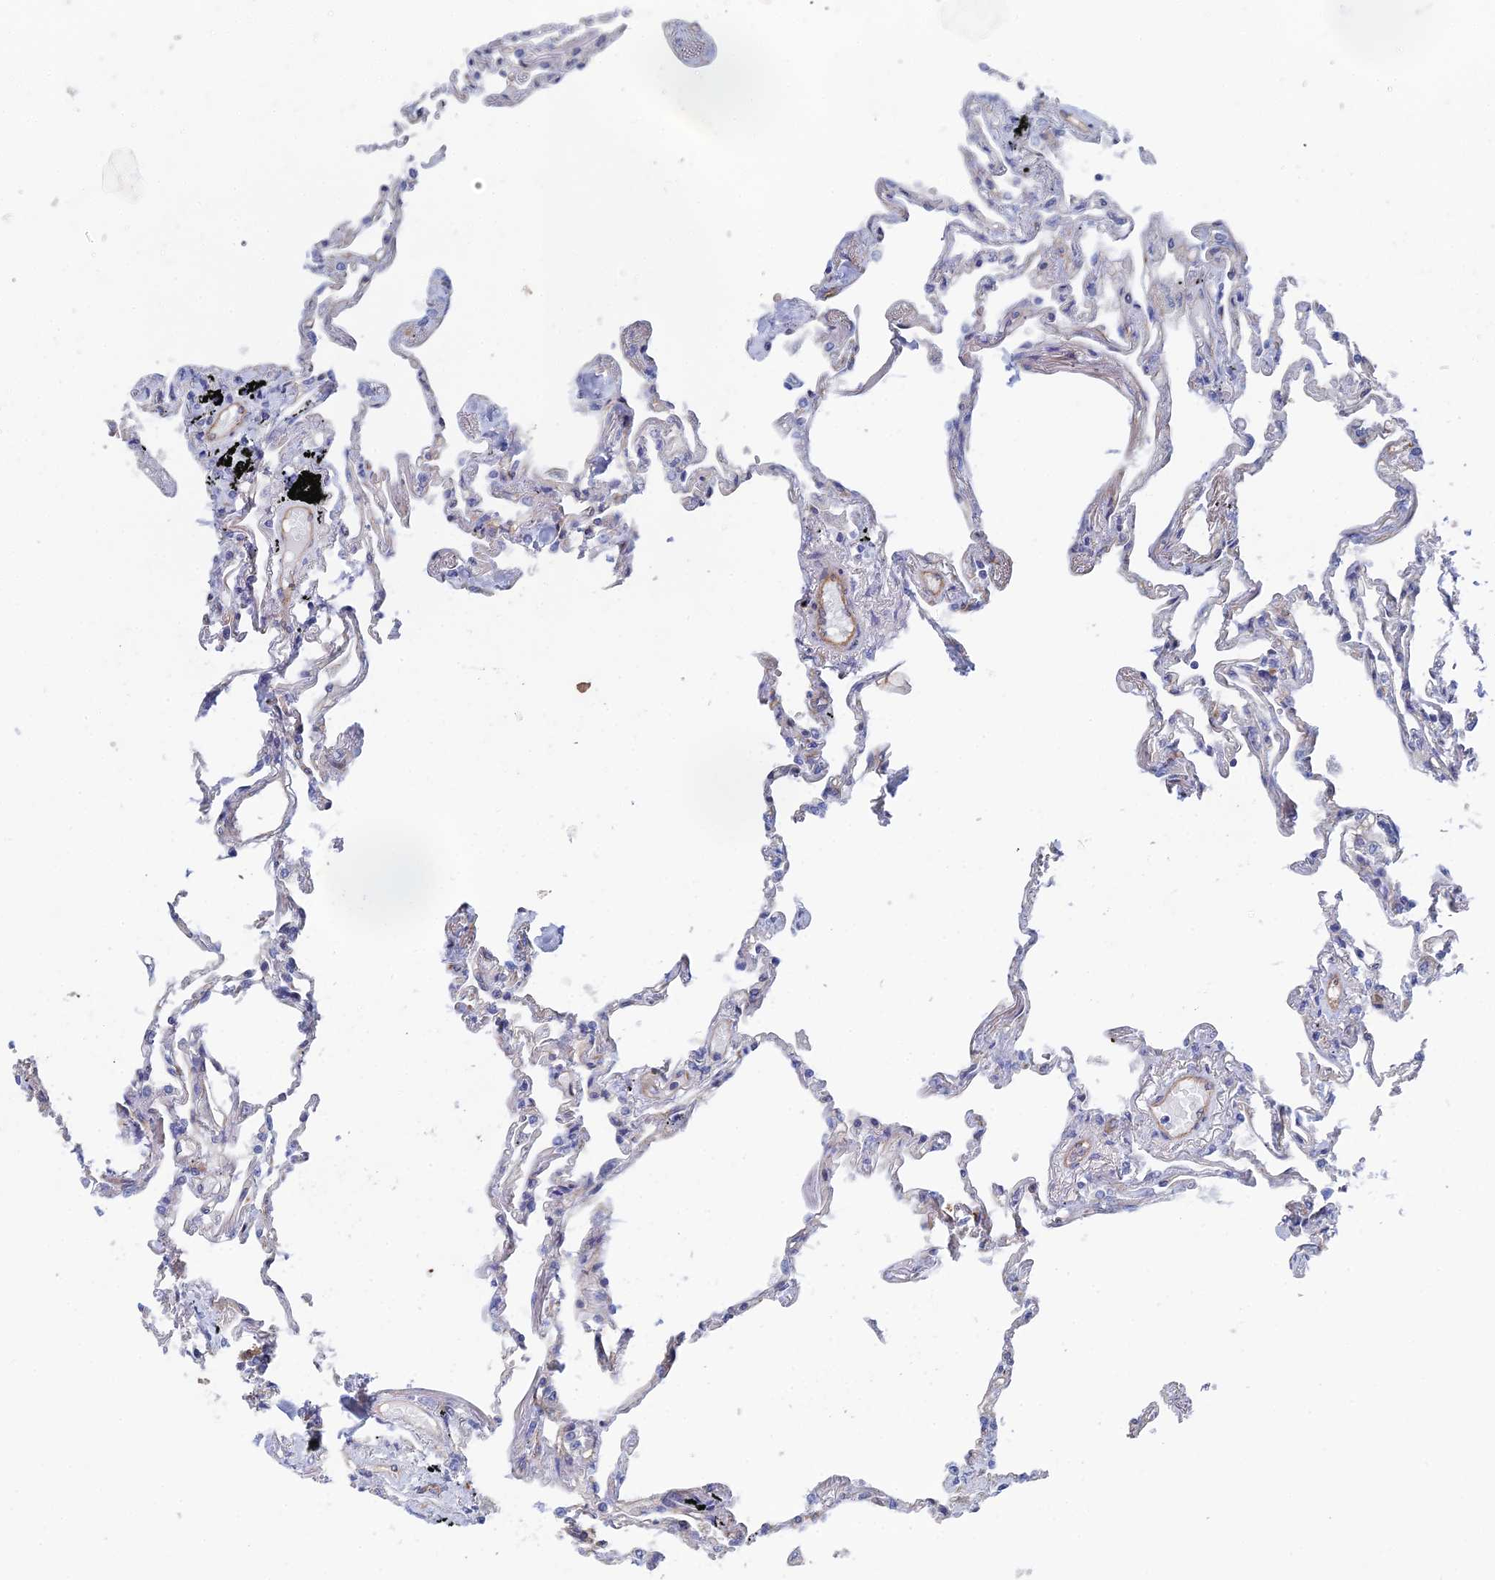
{"staining": {"intensity": "weak", "quantity": "<25%", "location": "cytoplasmic/membranous"}, "tissue": "lung", "cell_type": "Alveolar cells", "image_type": "normal", "snomed": [{"axis": "morphology", "description": "Normal tissue, NOS"}, {"axis": "topography", "description": "Lung"}], "caption": "High magnification brightfield microscopy of normal lung stained with DAB (brown) and counterstained with hematoxylin (blue): alveolar cells show no significant staining.", "gene": "ARAP3", "patient": {"sex": "female", "age": 67}}